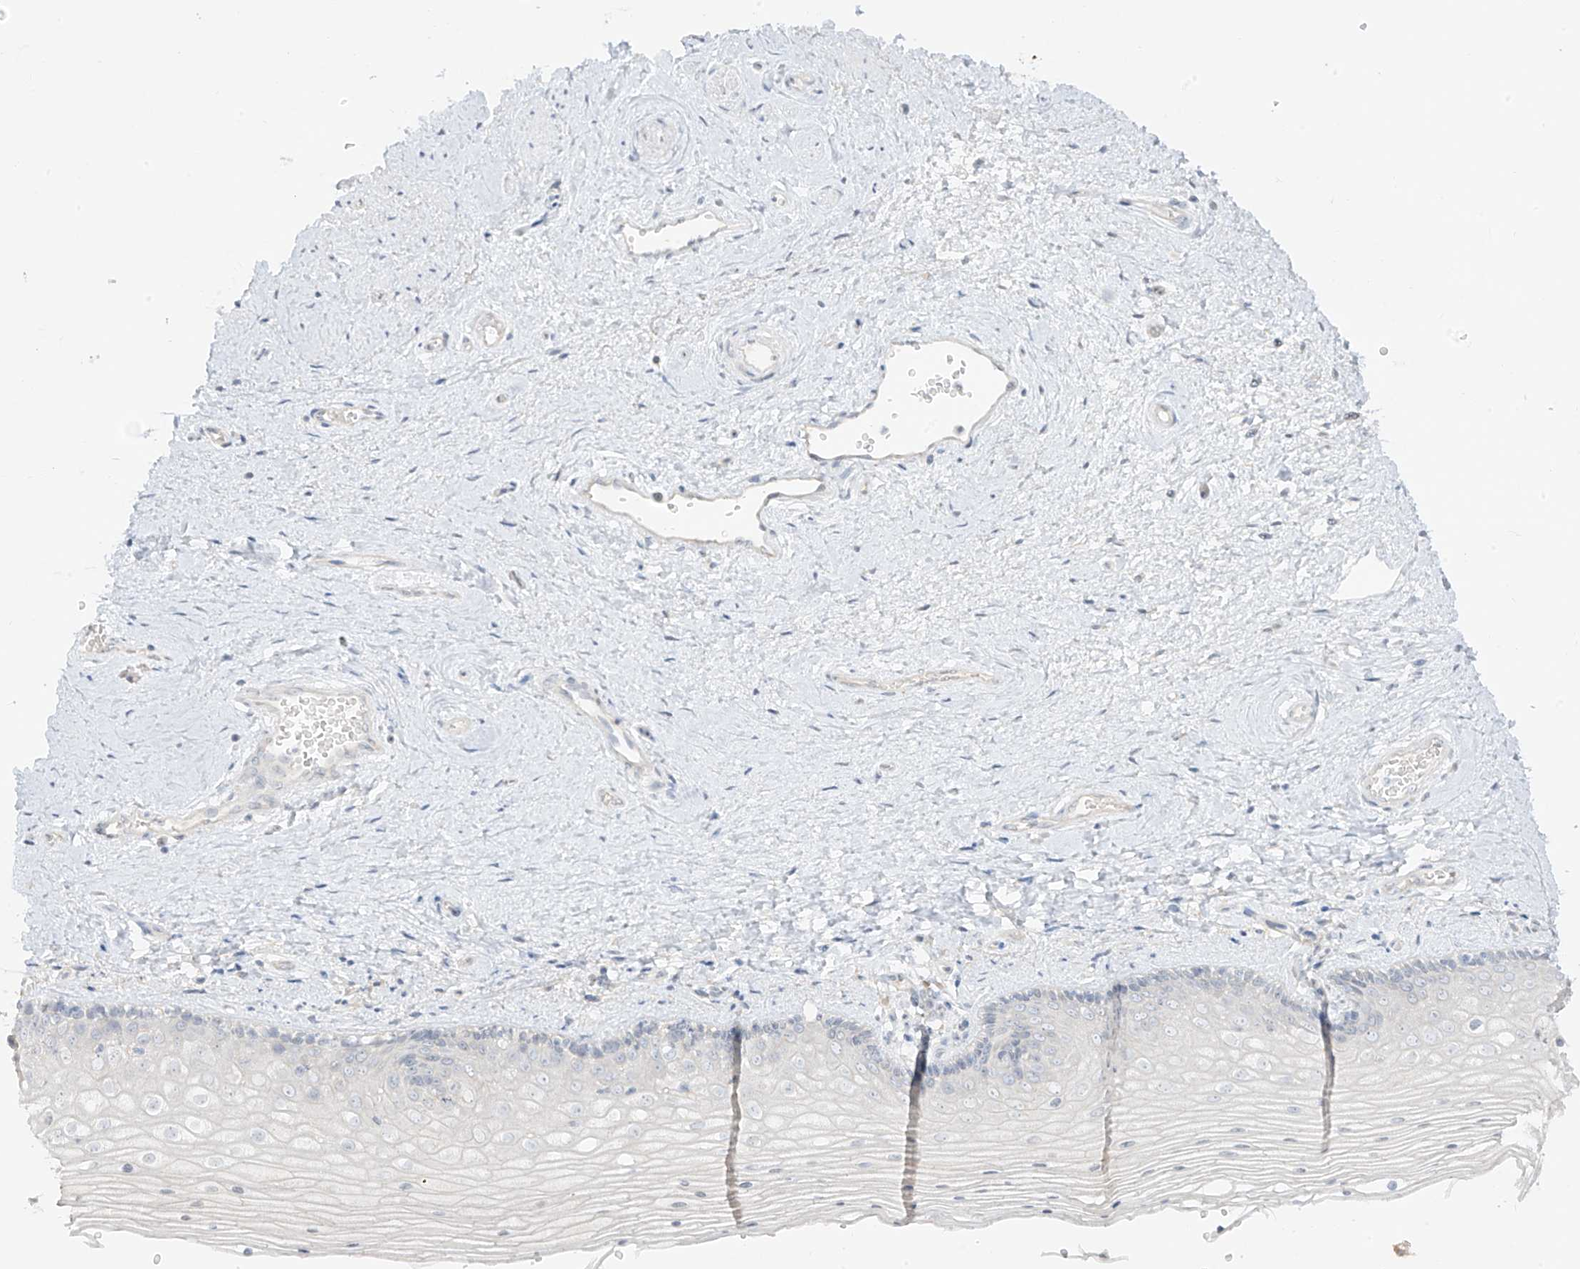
{"staining": {"intensity": "negative", "quantity": "none", "location": "none"}, "tissue": "vagina", "cell_type": "Squamous epithelial cells", "image_type": "normal", "snomed": [{"axis": "morphology", "description": "Normal tissue, NOS"}, {"axis": "topography", "description": "Vagina"}], "caption": "Protein analysis of unremarkable vagina shows no significant expression in squamous epithelial cells. (DAB immunohistochemistry (IHC), high magnification).", "gene": "DCDC2", "patient": {"sex": "female", "age": 46}}